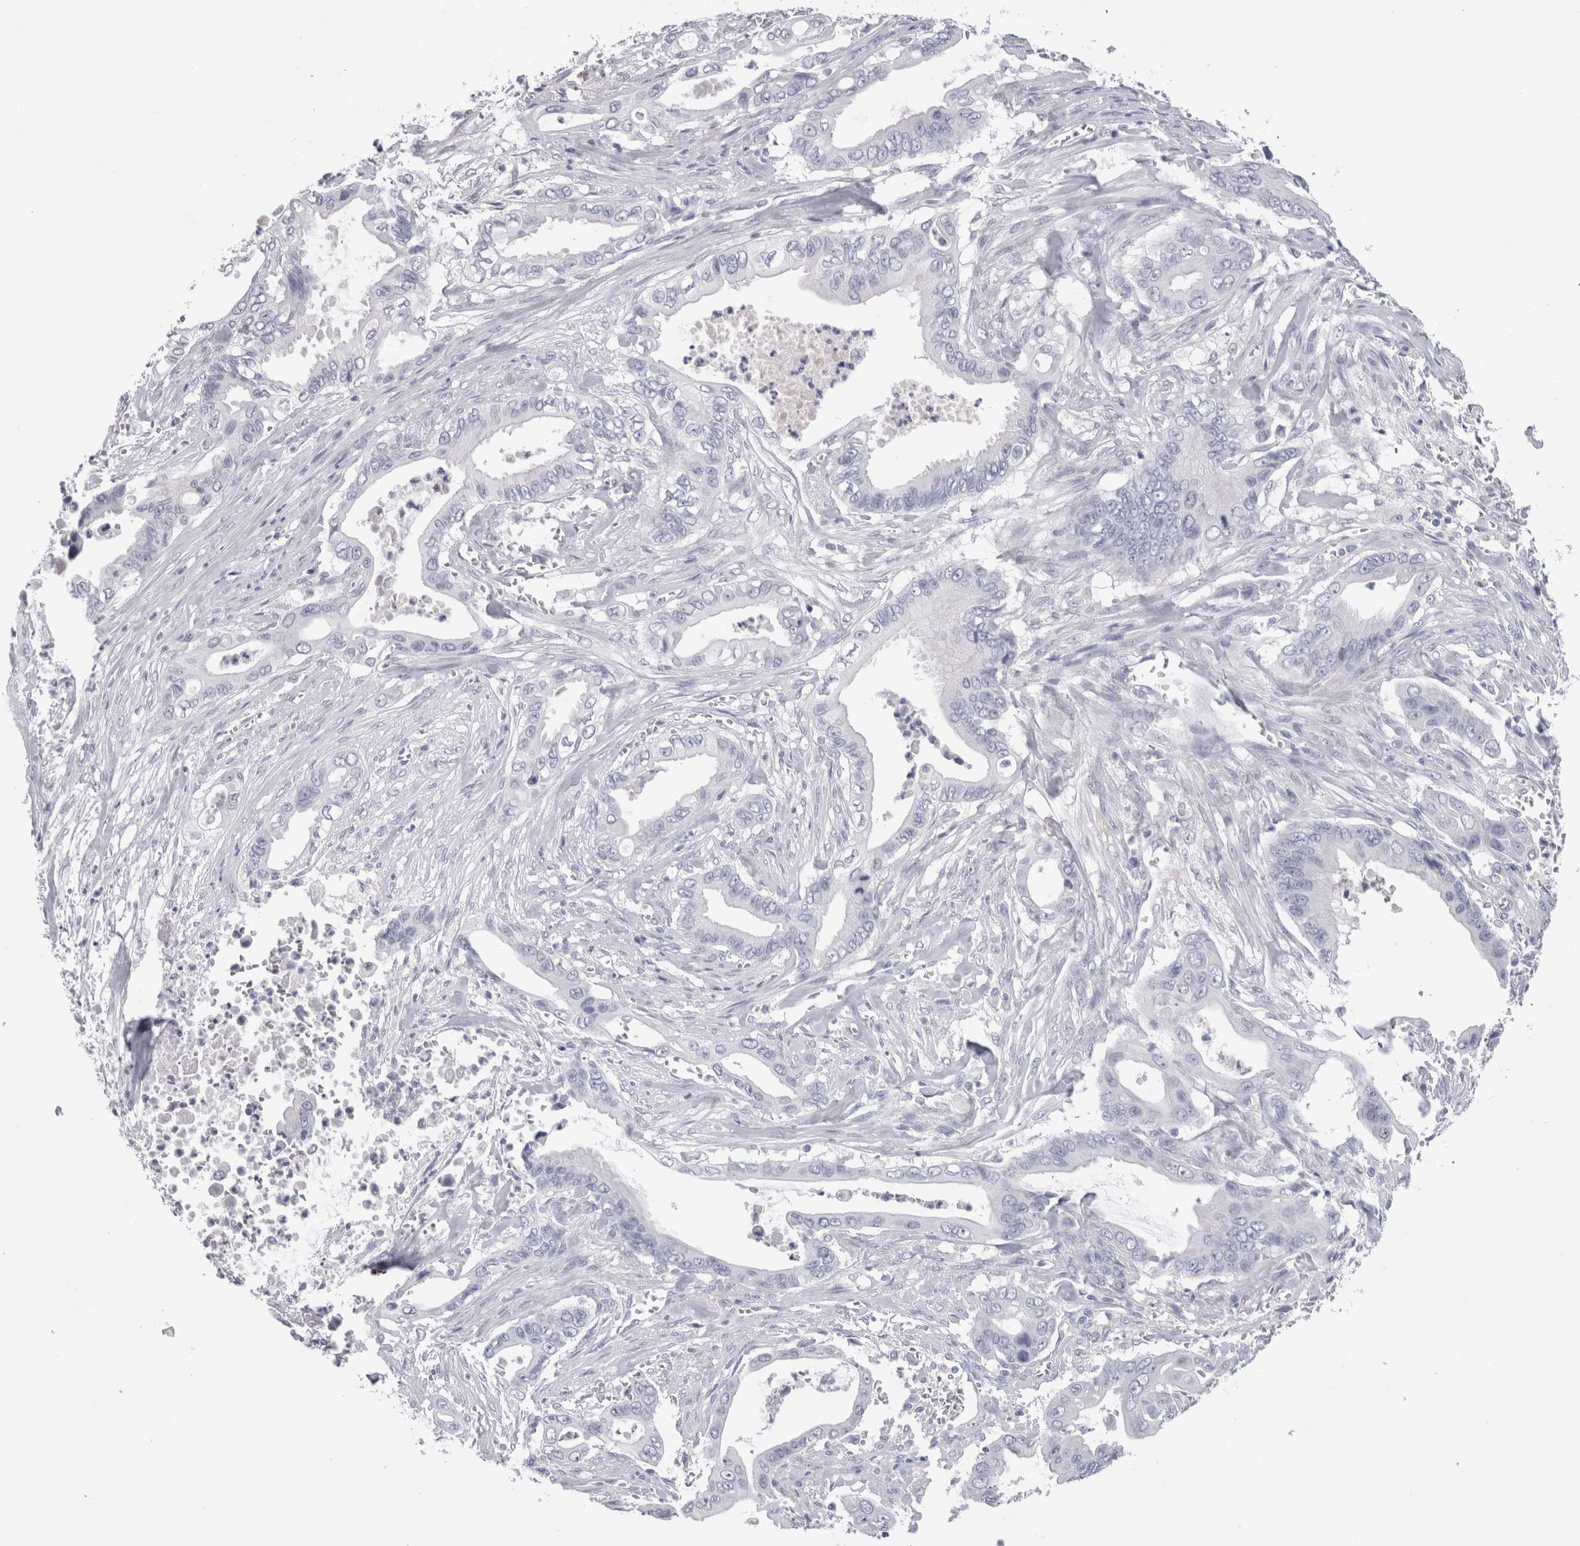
{"staining": {"intensity": "negative", "quantity": "none", "location": "none"}, "tissue": "pancreatic cancer", "cell_type": "Tumor cells", "image_type": "cancer", "snomed": [{"axis": "morphology", "description": "Adenocarcinoma, NOS"}, {"axis": "topography", "description": "Pancreas"}], "caption": "Immunohistochemical staining of human adenocarcinoma (pancreatic) demonstrates no significant staining in tumor cells. Nuclei are stained in blue.", "gene": "SUCNR1", "patient": {"sex": "male", "age": 59}}